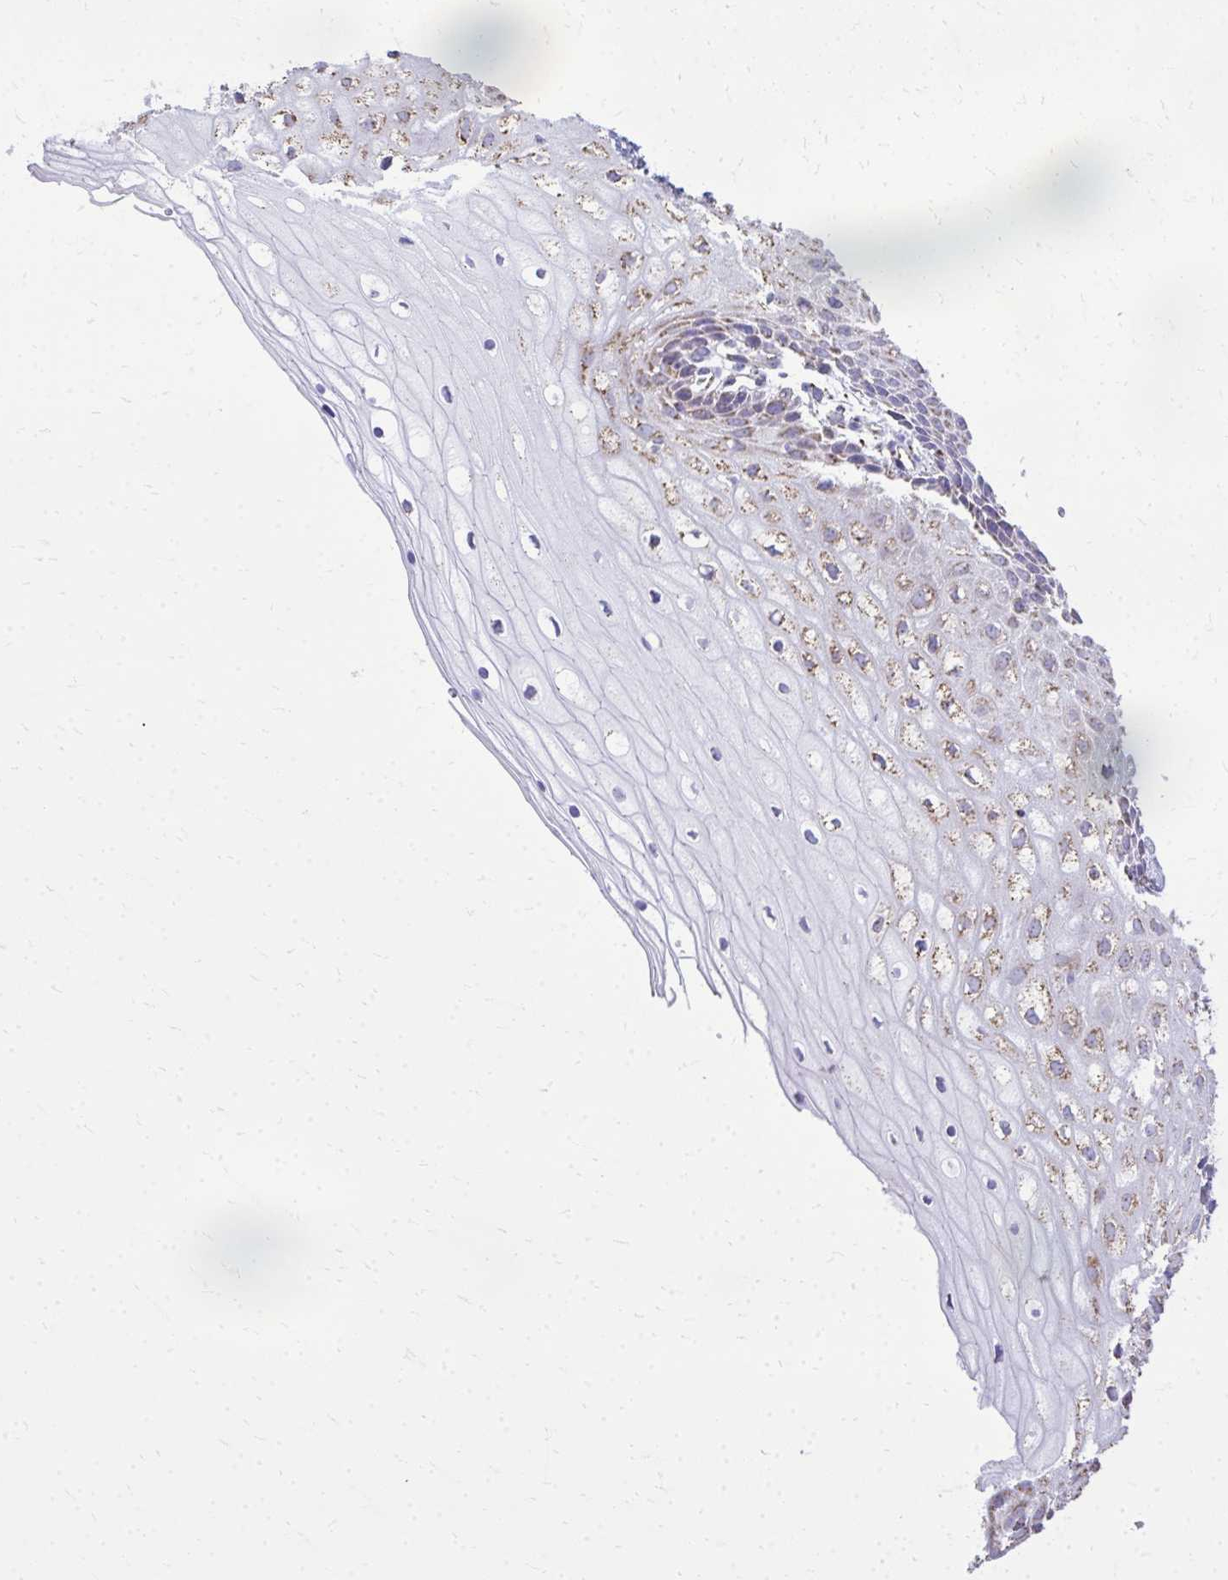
{"staining": {"intensity": "weak", "quantity": "25%-75%", "location": "cytoplasmic/membranous"}, "tissue": "cervix", "cell_type": "Glandular cells", "image_type": "normal", "snomed": [{"axis": "morphology", "description": "Normal tissue, NOS"}, {"axis": "topography", "description": "Cervix"}], "caption": "Glandular cells exhibit low levels of weak cytoplasmic/membranous staining in about 25%-75% of cells in normal cervix. Ihc stains the protein in brown and the nuclei are stained blue.", "gene": "MPZL2", "patient": {"sex": "female", "age": 36}}